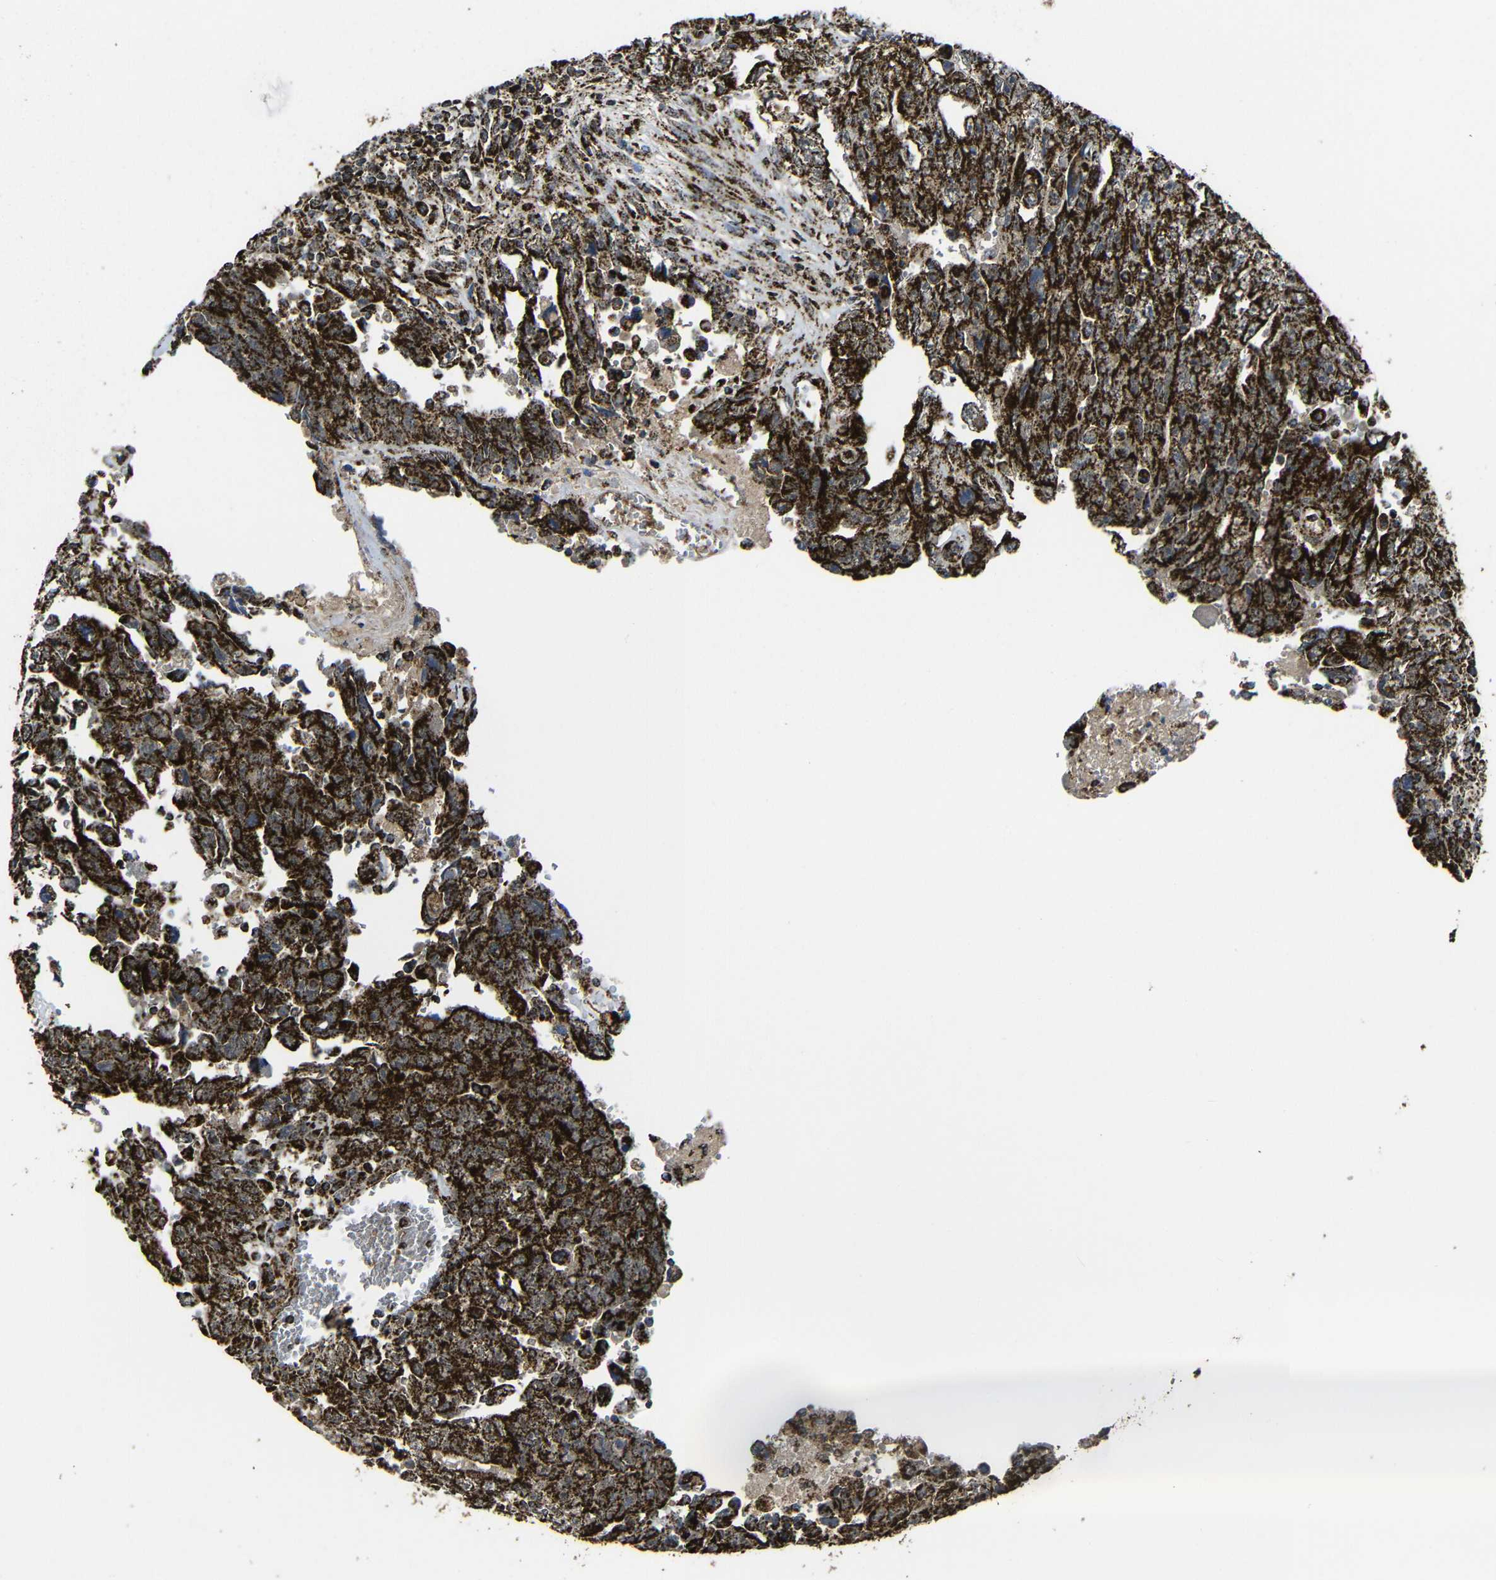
{"staining": {"intensity": "strong", "quantity": ">75%", "location": "cytoplasmic/membranous"}, "tissue": "testis cancer", "cell_type": "Tumor cells", "image_type": "cancer", "snomed": [{"axis": "morphology", "description": "Carcinoma, Embryonal, NOS"}, {"axis": "topography", "description": "Testis"}], "caption": "An IHC image of tumor tissue is shown. Protein staining in brown shows strong cytoplasmic/membranous positivity in testis cancer within tumor cells. Nuclei are stained in blue.", "gene": "ATP5F1A", "patient": {"sex": "male", "age": 28}}